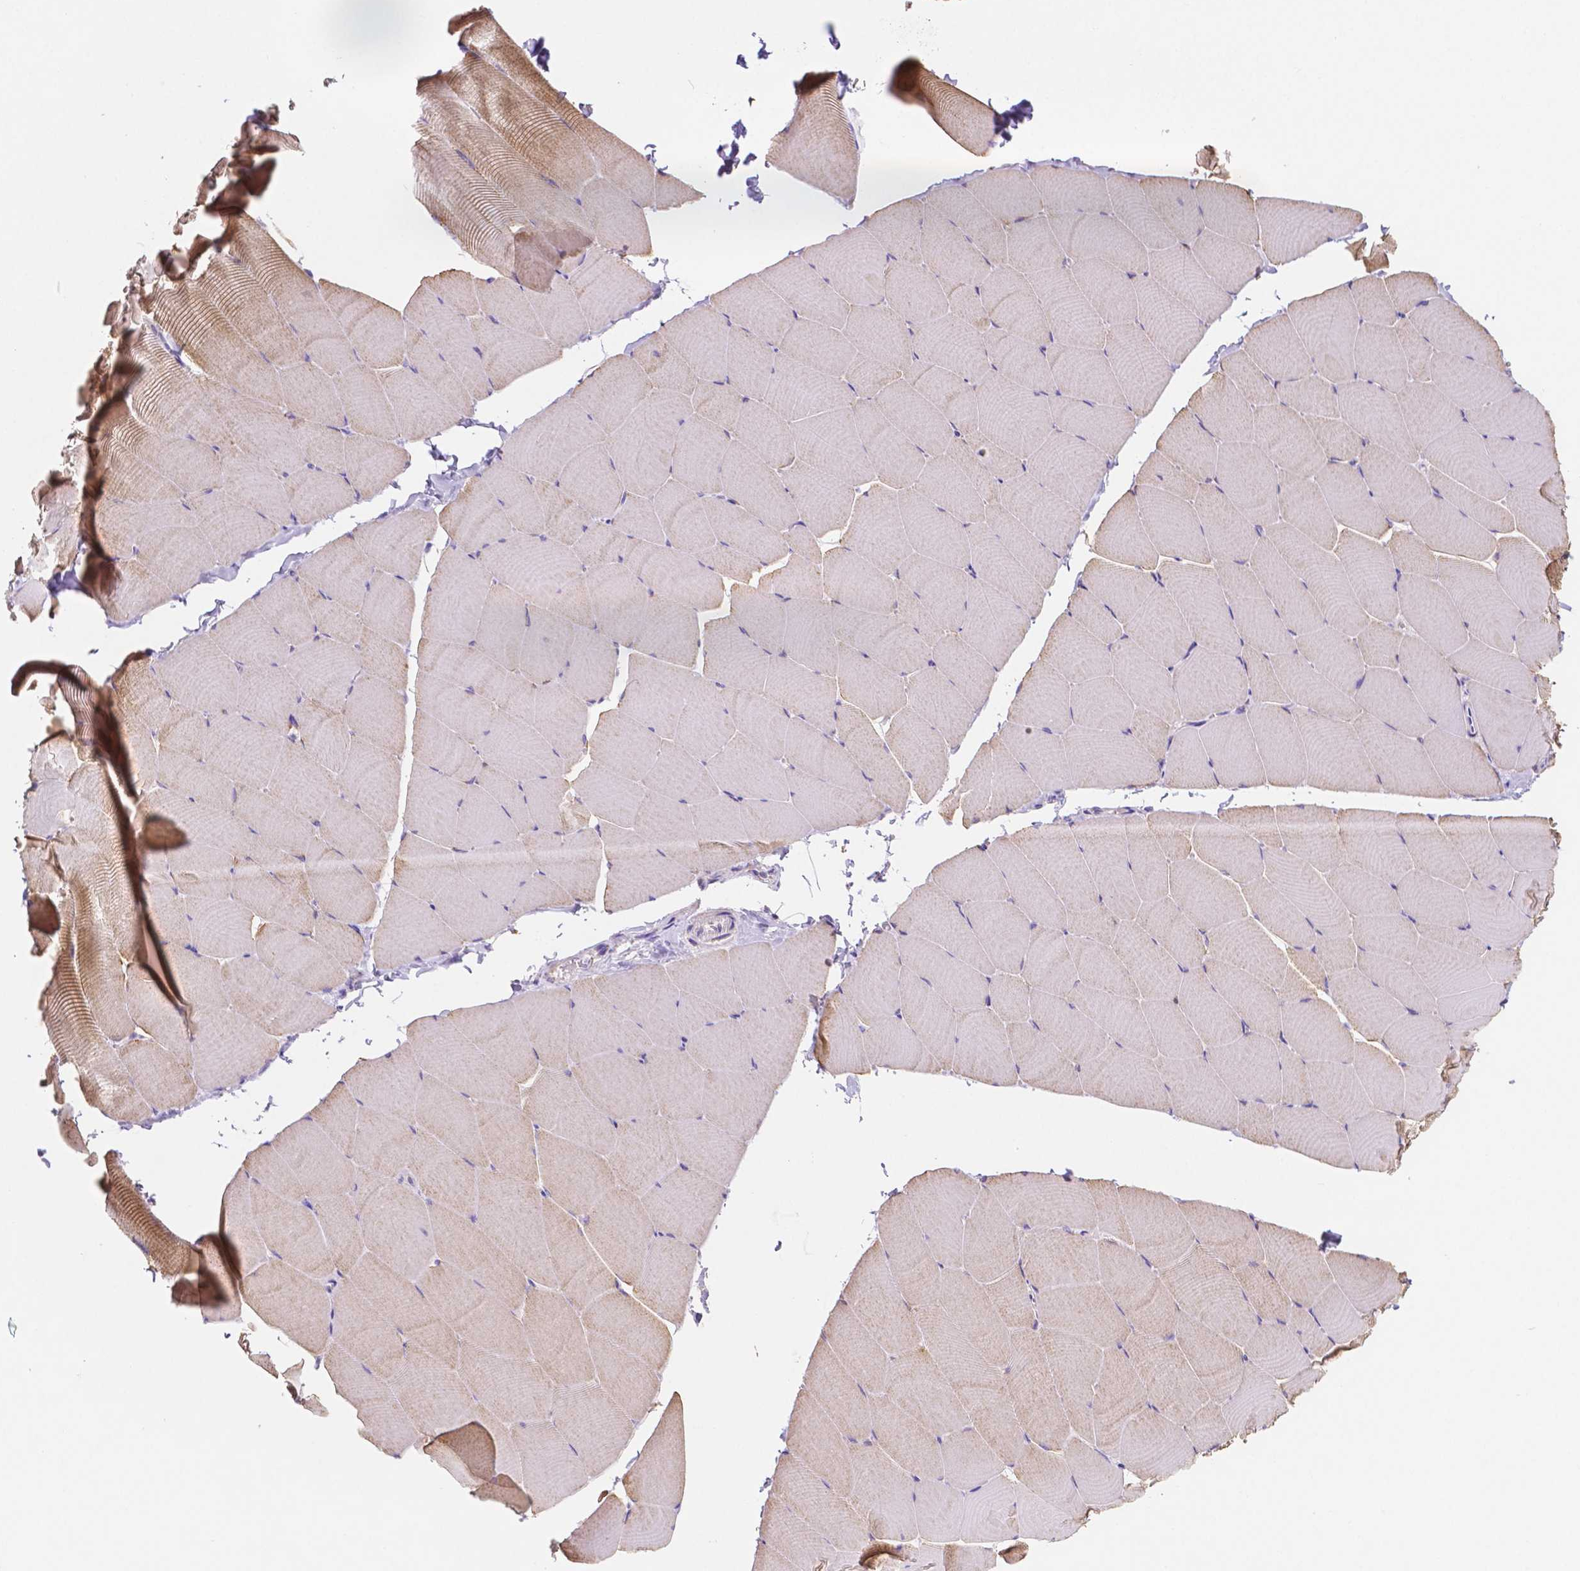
{"staining": {"intensity": "weak", "quantity": "<25%", "location": "cytoplasmic/membranous"}, "tissue": "skeletal muscle", "cell_type": "Myocytes", "image_type": "normal", "snomed": [{"axis": "morphology", "description": "Normal tissue, NOS"}, {"axis": "topography", "description": "Skeletal muscle"}], "caption": "This is a photomicrograph of IHC staining of benign skeletal muscle, which shows no staining in myocytes. (DAB (3,3'-diaminobenzidine) immunohistochemistry visualized using brightfield microscopy, high magnification).", "gene": "SGTB", "patient": {"sex": "male", "age": 25}}